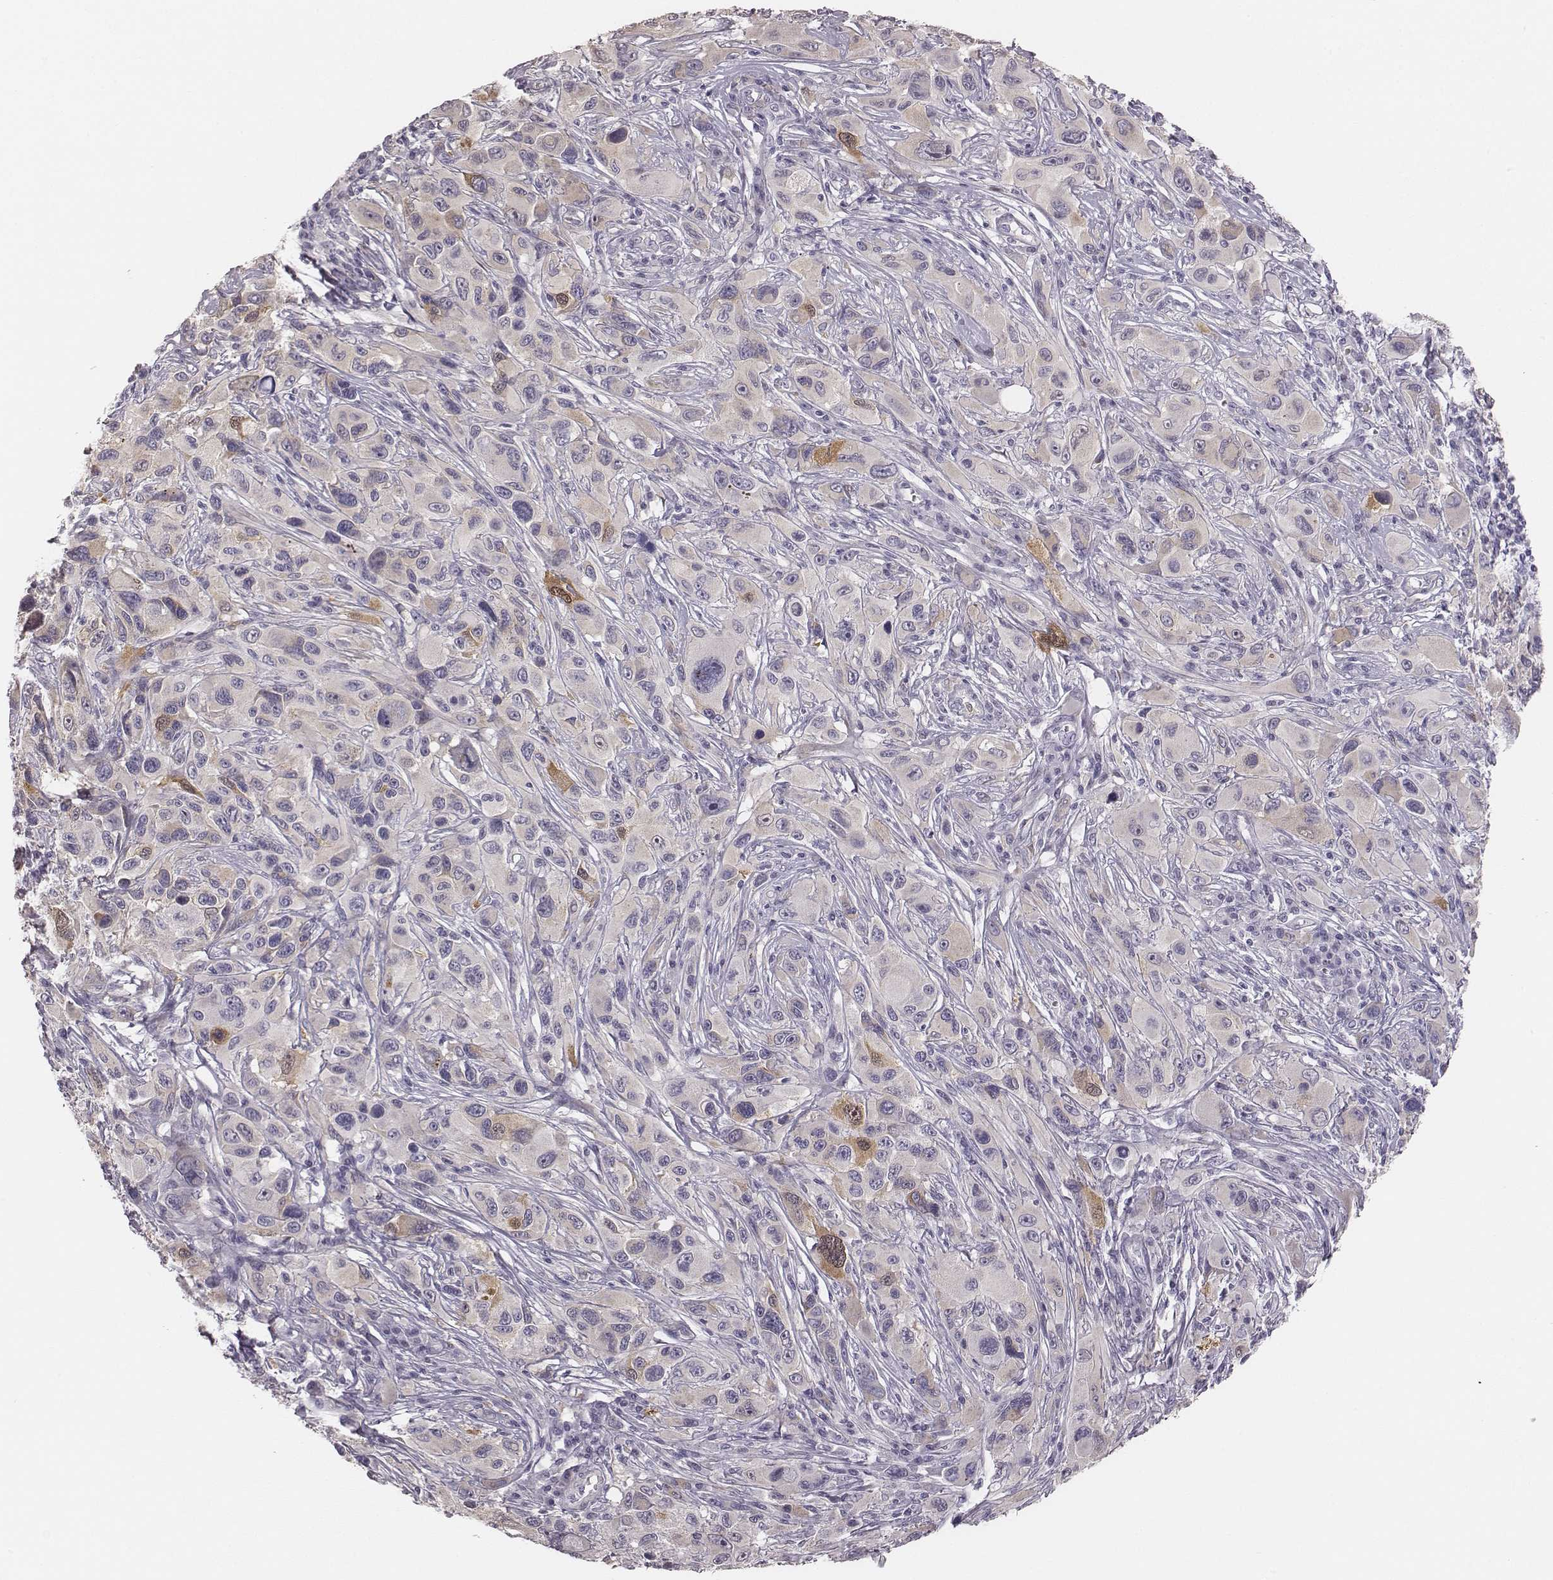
{"staining": {"intensity": "negative", "quantity": "none", "location": "none"}, "tissue": "melanoma", "cell_type": "Tumor cells", "image_type": "cancer", "snomed": [{"axis": "morphology", "description": "Malignant melanoma, NOS"}, {"axis": "topography", "description": "Skin"}], "caption": "The micrograph exhibits no significant staining in tumor cells of malignant melanoma.", "gene": "PBK", "patient": {"sex": "male", "age": 53}}